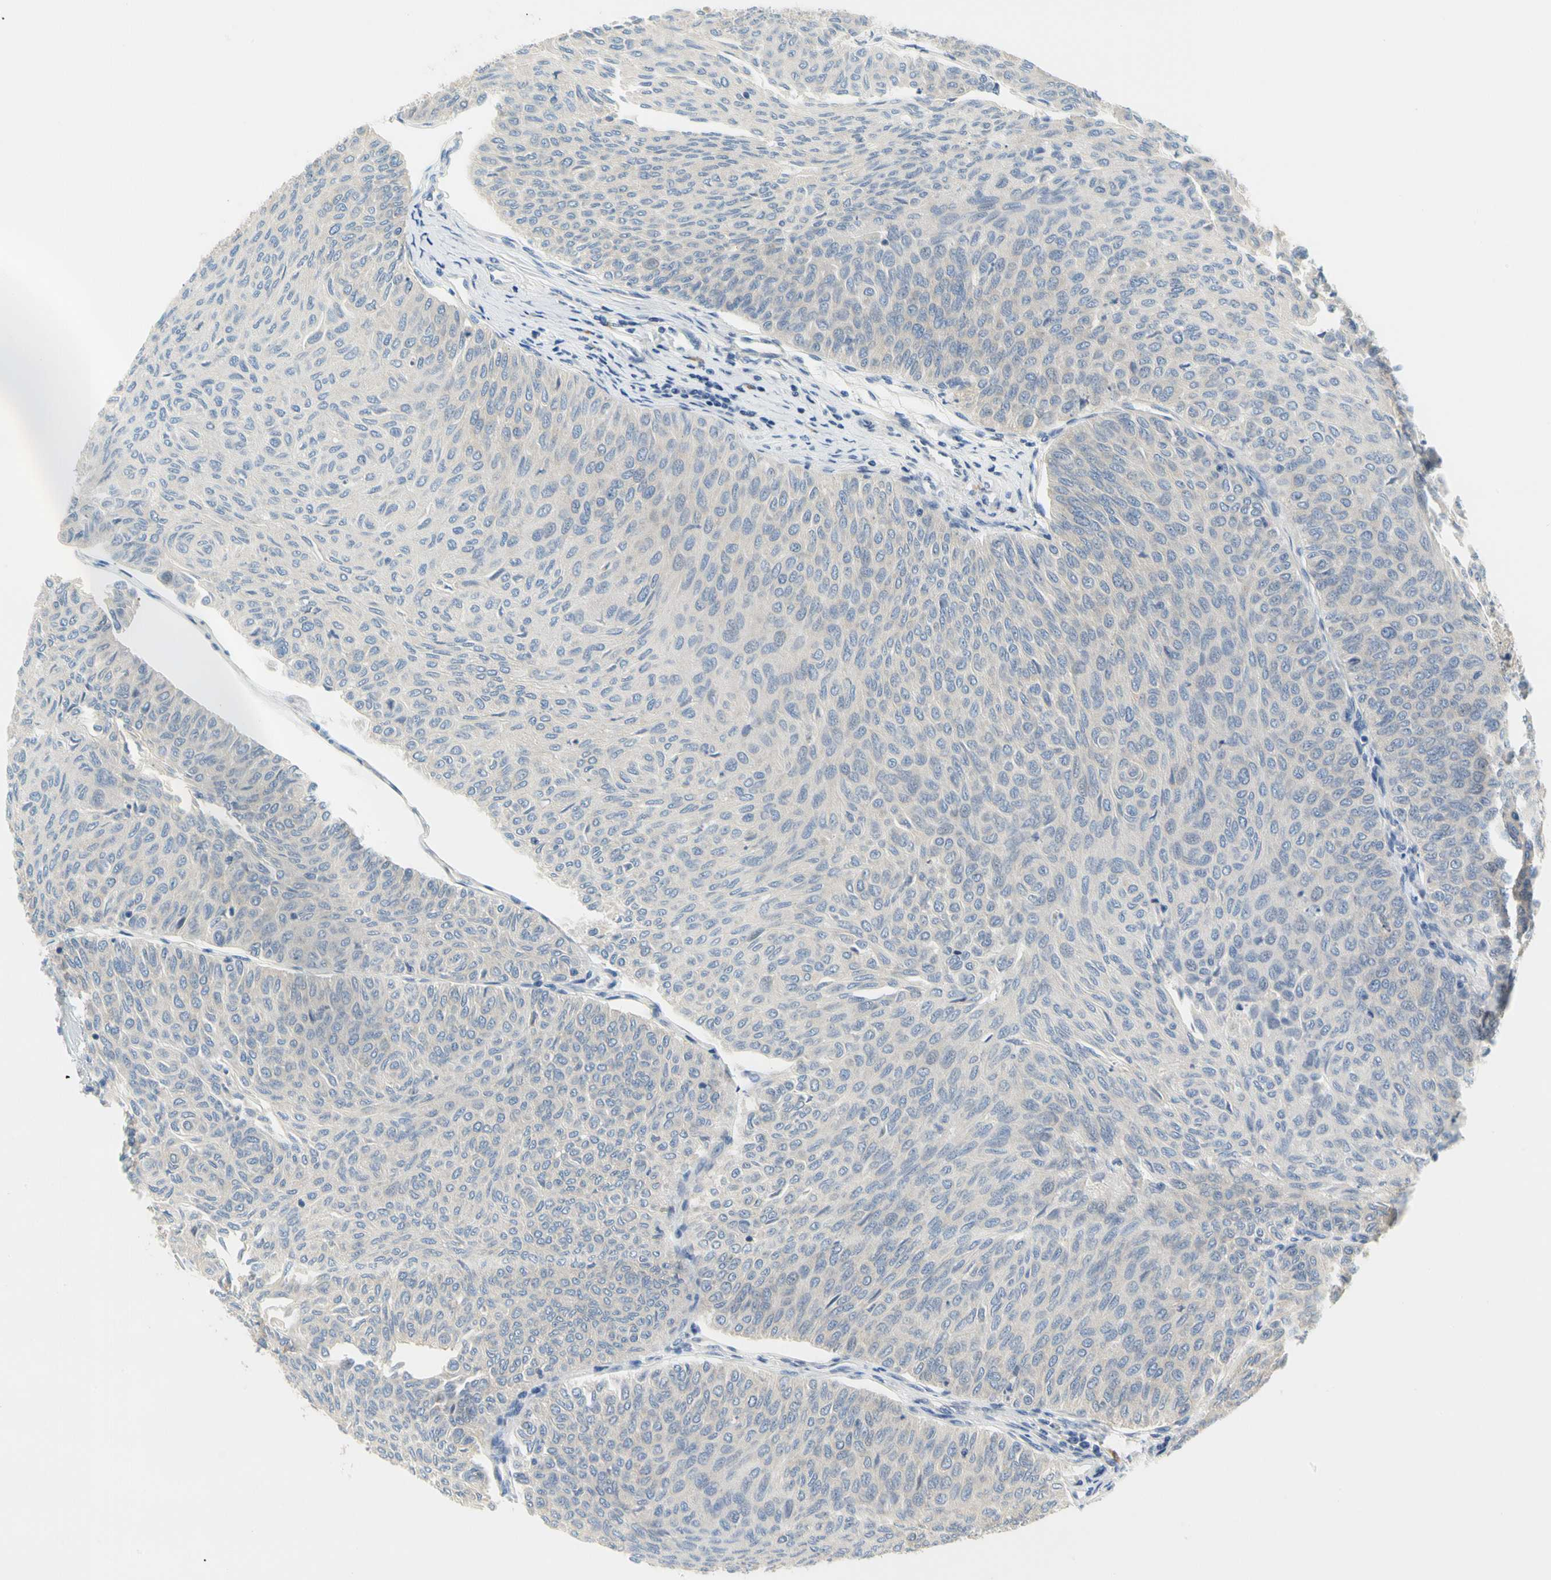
{"staining": {"intensity": "weak", "quantity": "25%-75%", "location": "cytoplasmic/membranous"}, "tissue": "urothelial cancer", "cell_type": "Tumor cells", "image_type": "cancer", "snomed": [{"axis": "morphology", "description": "Urothelial carcinoma, Low grade"}, {"axis": "topography", "description": "Urinary bladder"}], "caption": "This photomicrograph exhibits immunohistochemistry staining of low-grade urothelial carcinoma, with low weak cytoplasmic/membranous staining in about 25%-75% of tumor cells.", "gene": "LRRC47", "patient": {"sex": "male", "age": 78}}